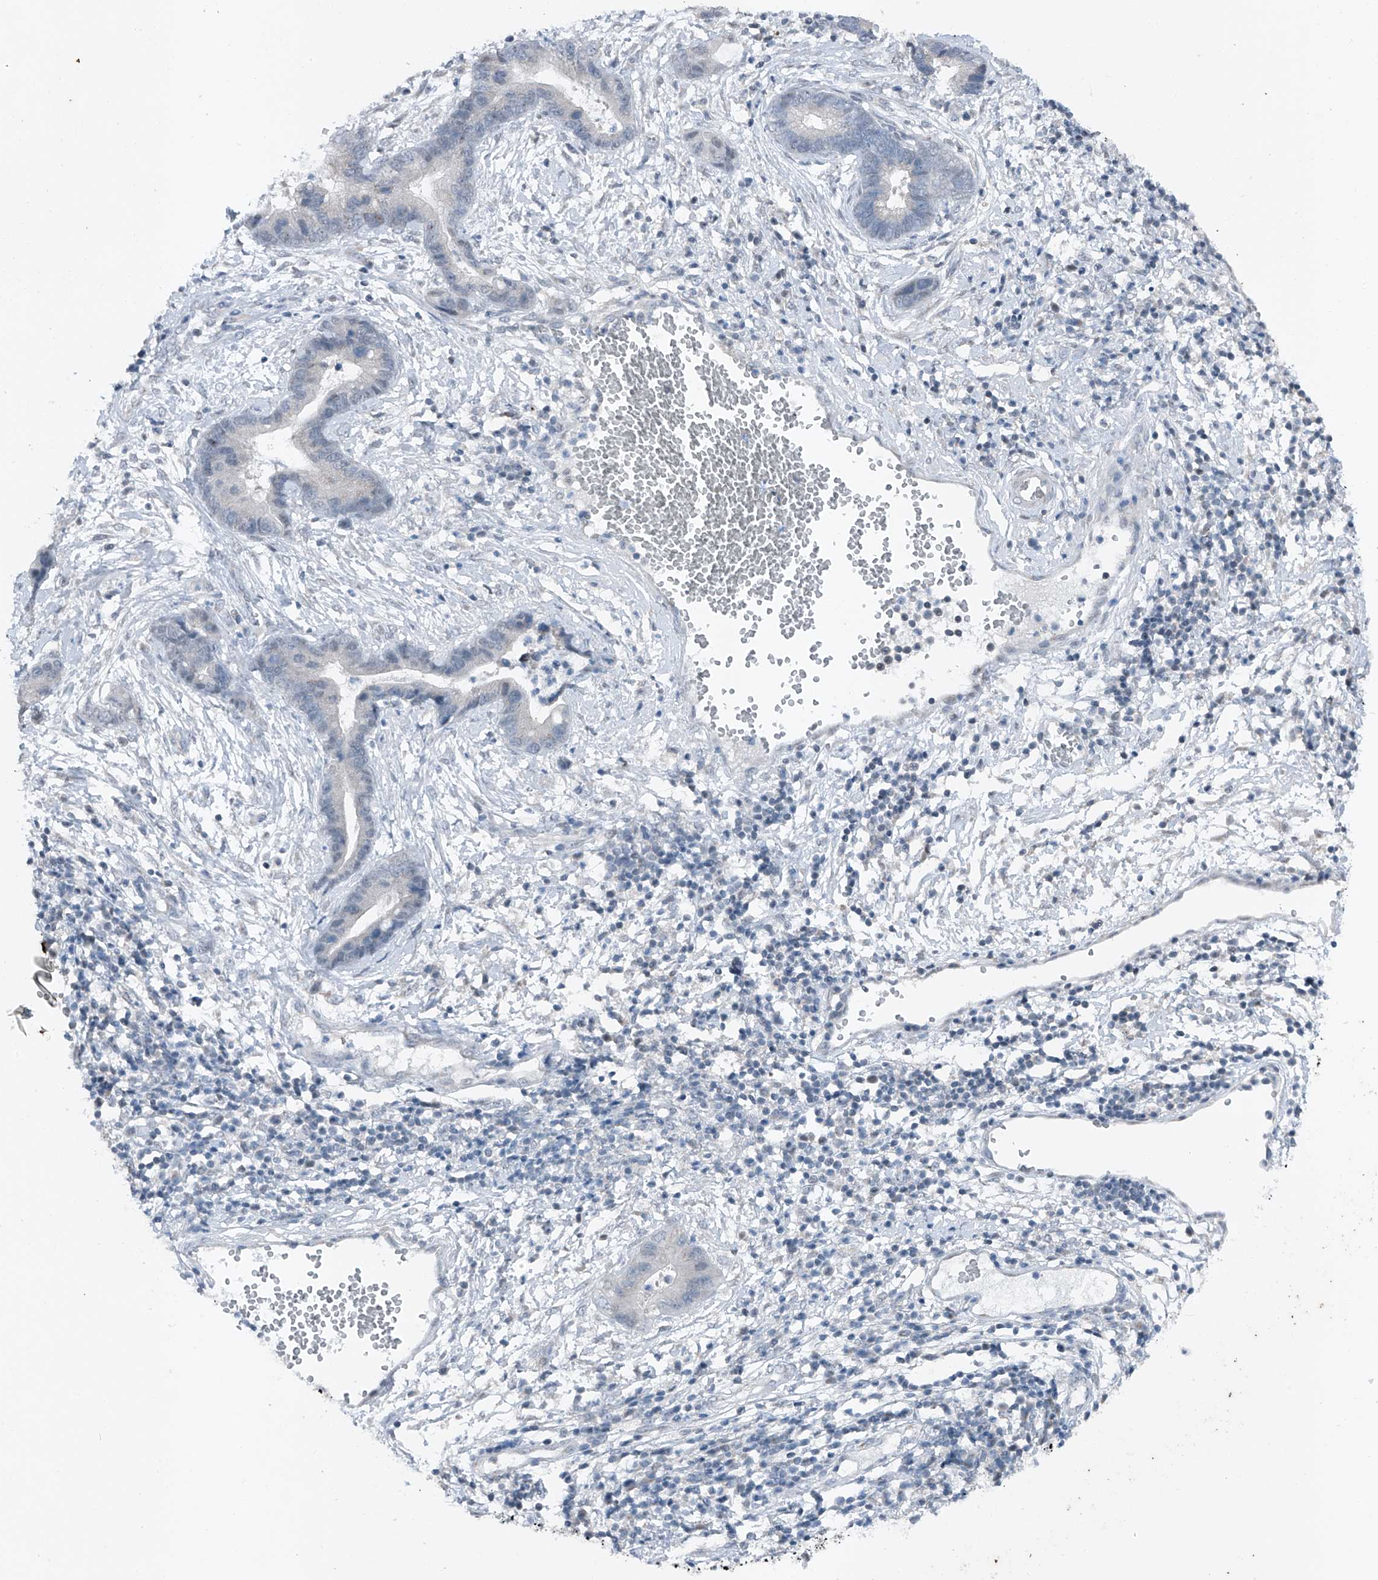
{"staining": {"intensity": "negative", "quantity": "none", "location": "none"}, "tissue": "cervical cancer", "cell_type": "Tumor cells", "image_type": "cancer", "snomed": [{"axis": "morphology", "description": "Adenocarcinoma, NOS"}, {"axis": "topography", "description": "Cervix"}], "caption": "Tumor cells show no significant protein staining in cervical cancer.", "gene": "DYRK1B", "patient": {"sex": "female", "age": 44}}